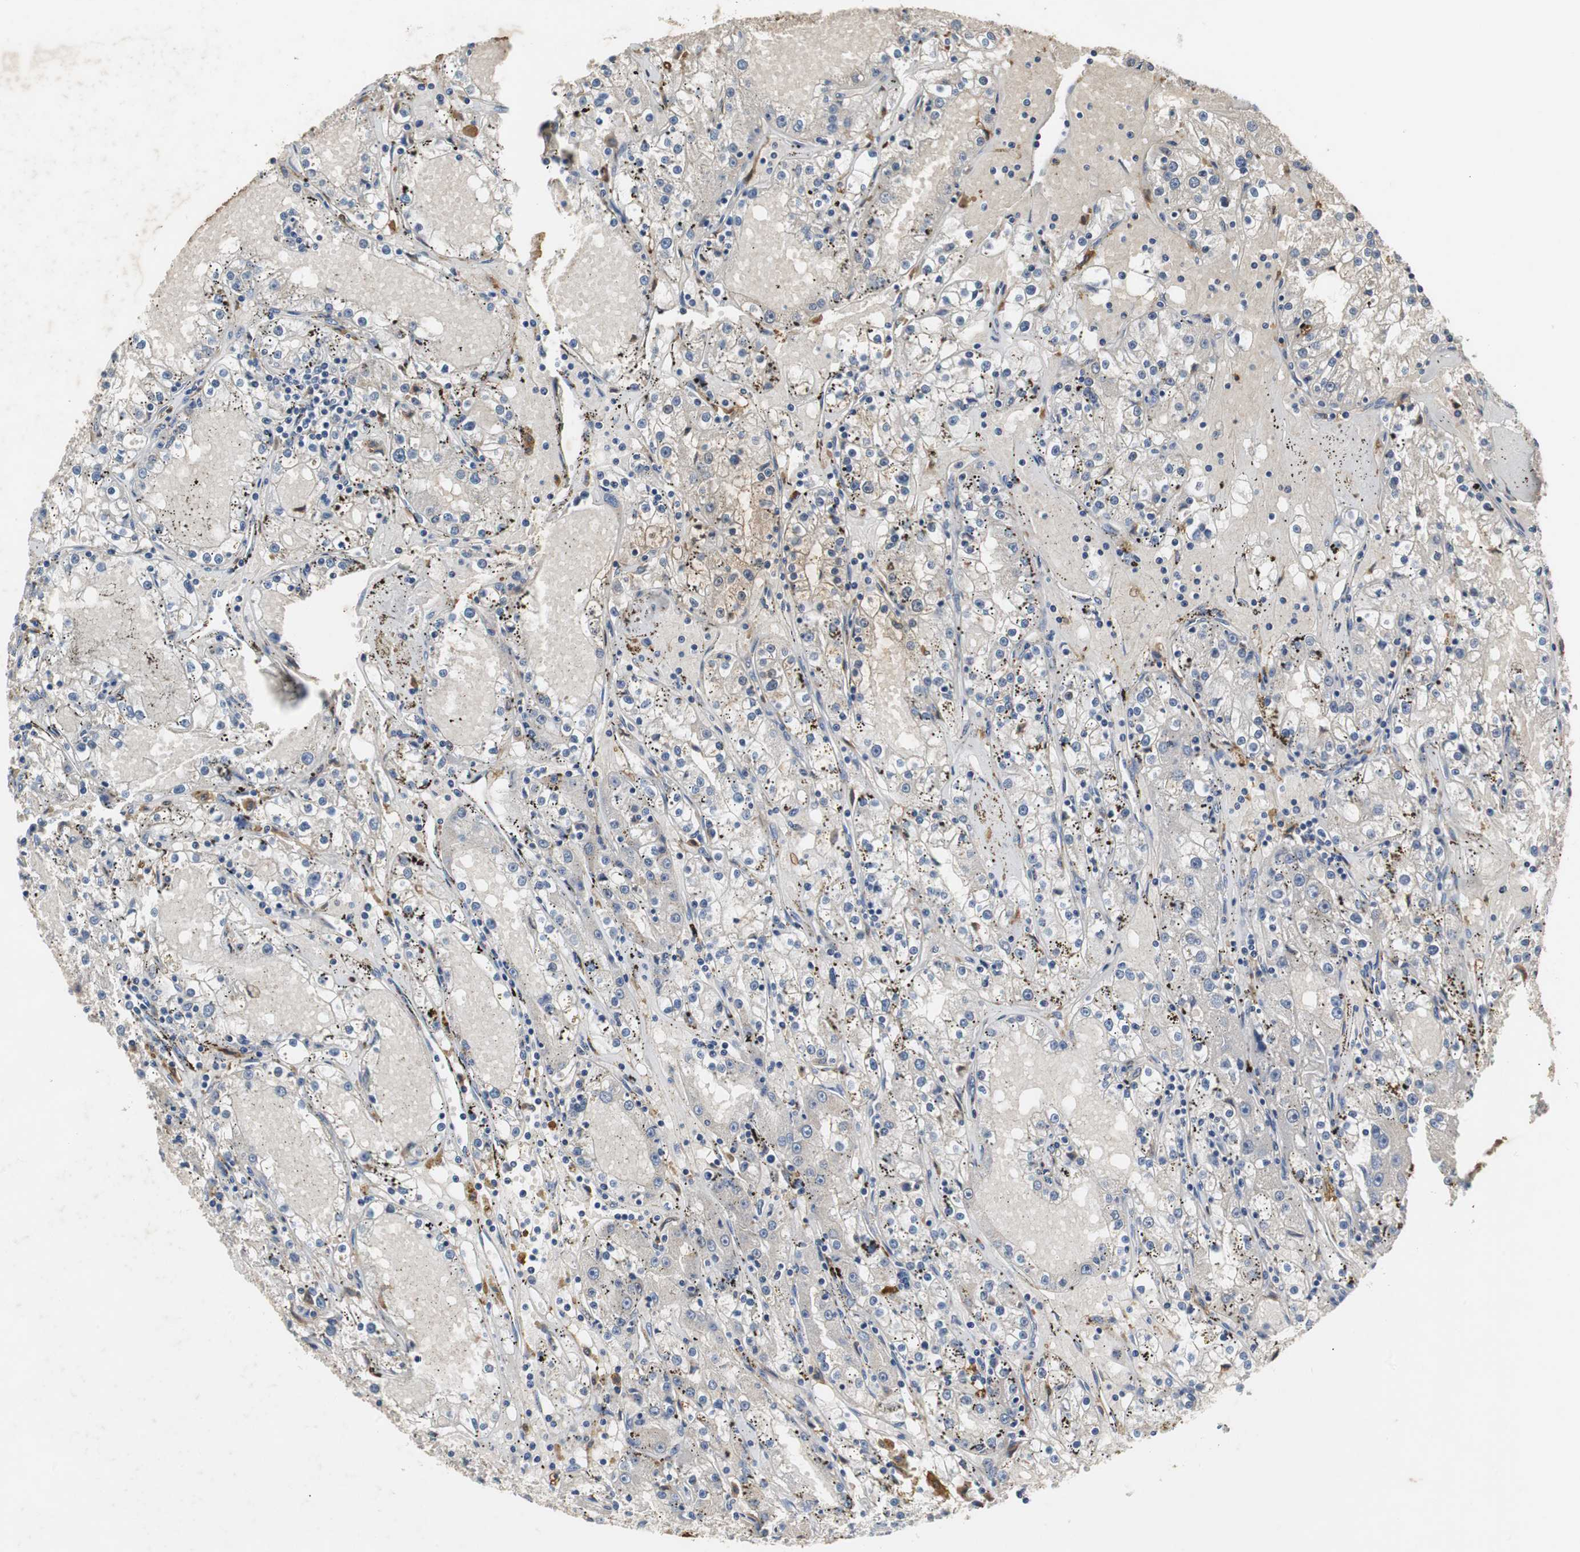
{"staining": {"intensity": "weak", "quantity": "25%-75%", "location": "cytoplasmic/membranous"}, "tissue": "renal cancer", "cell_type": "Tumor cells", "image_type": "cancer", "snomed": [{"axis": "morphology", "description": "Adenocarcinoma, NOS"}, {"axis": "topography", "description": "Kidney"}], "caption": "Protein staining reveals weak cytoplasmic/membranous staining in about 25%-75% of tumor cells in renal cancer (adenocarcinoma).", "gene": "CALB2", "patient": {"sex": "male", "age": 56}}